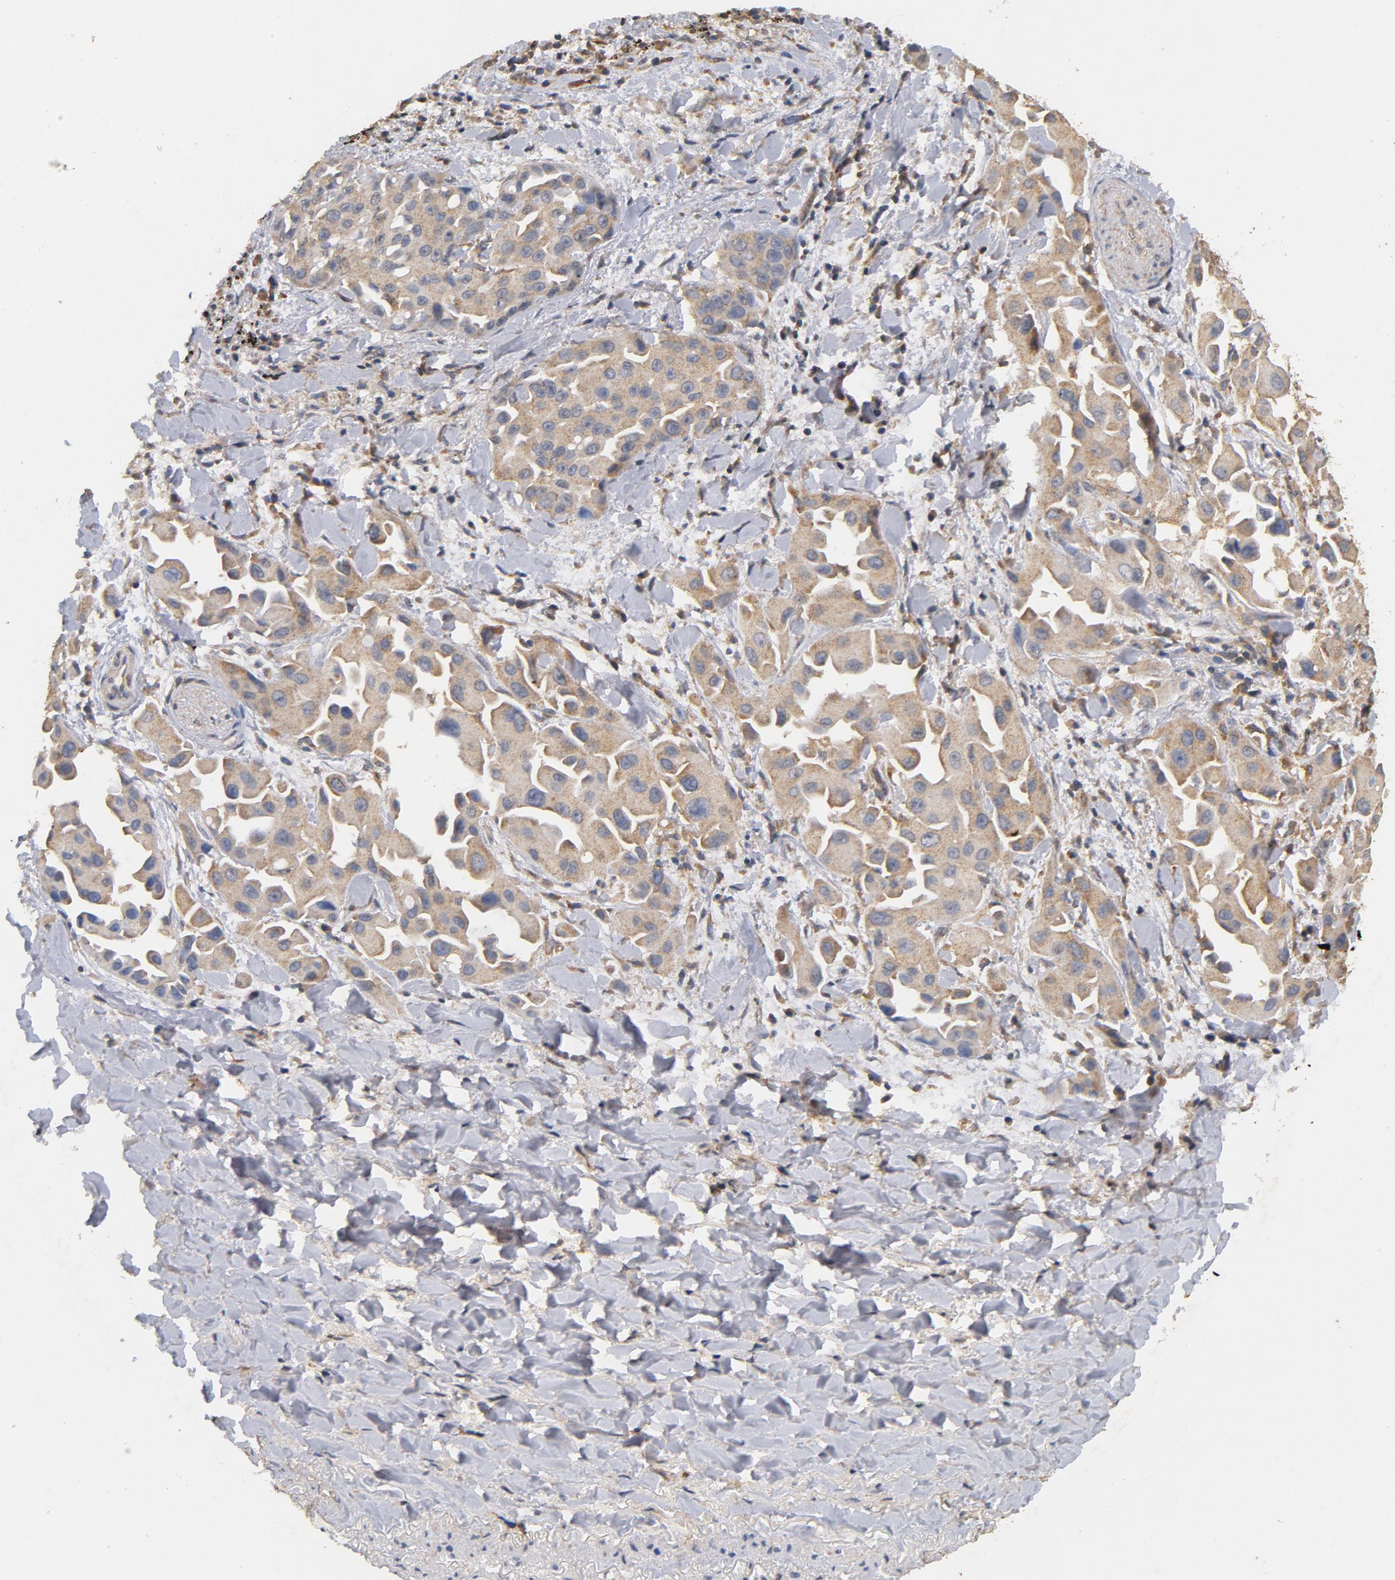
{"staining": {"intensity": "moderate", "quantity": ">75%", "location": "cytoplasmic/membranous"}, "tissue": "lung cancer", "cell_type": "Tumor cells", "image_type": "cancer", "snomed": [{"axis": "morphology", "description": "Adenocarcinoma, NOS"}, {"axis": "topography", "description": "Lung"}], "caption": "Immunohistochemistry histopathology image of lung adenocarcinoma stained for a protein (brown), which shows medium levels of moderate cytoplasmic/membranous expression in about >75% of tumor cells.", "gene": "DDX6", "patient": {"sex": "male", "age": 64}}